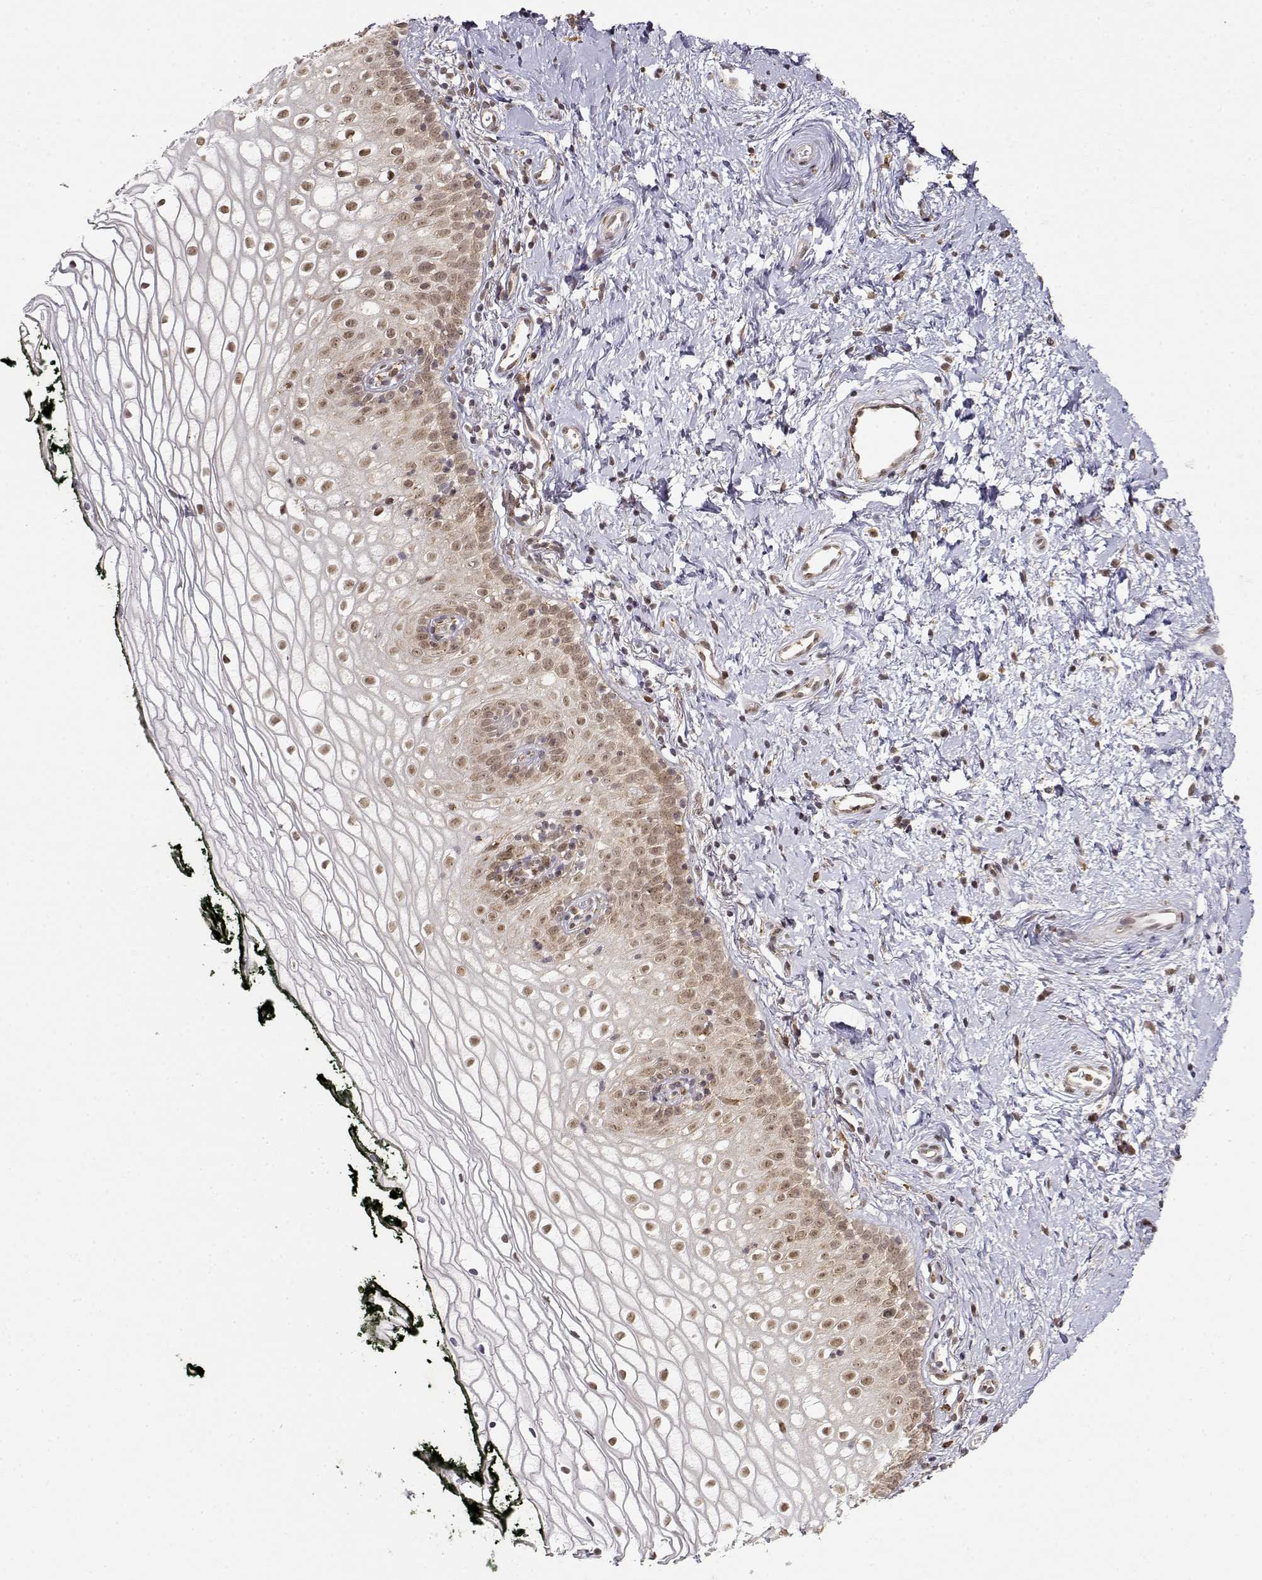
{"staining": {"intensity": "weak", "quantity": ">75%", "location": "cytoplasmic/membranous,nuclear"}, "tissue": "vagina", "cell_type": "Squamous epithelial cells", "image_type": "normal", "snomed": [{"axis": "morphology", "description": "Normal tissue, NOS"}, {"axis": "topography", "description": "Vagina"}], "caption": "Protein expression analysis of unremarkable human vagina reveals weak cytoplasmic/membranous,nuclear positivity in about >75% of squamous epithelial cells. Immunohistochemistry stains the protein of interest in brown and the nuclei are stained blue.", "gene": "RNF13", "patient": {"sex": "female", "age": 47}}